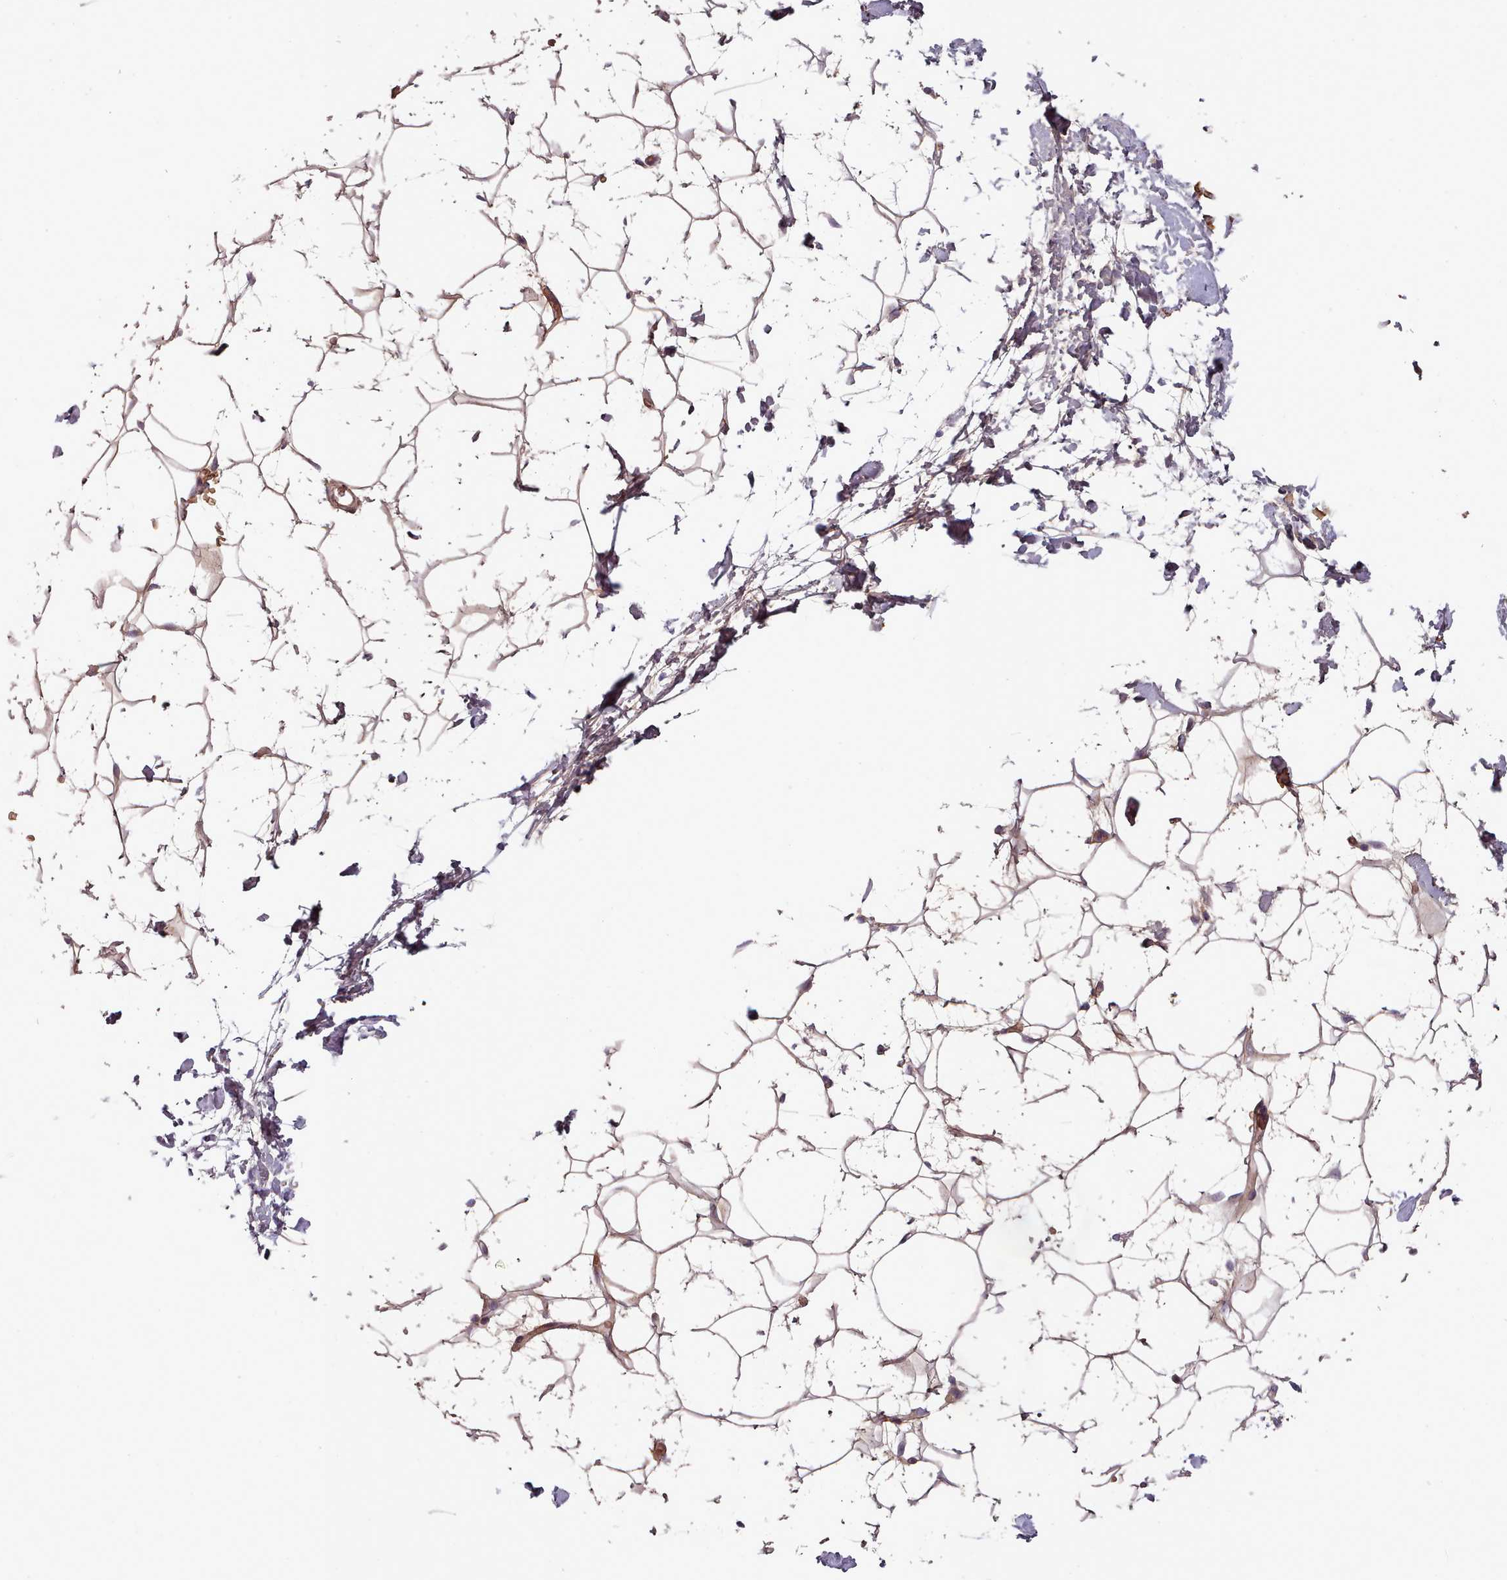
{"staining": {"intensity": "strong", "quantity": ">75%", "location": "nuclear"}, "tissue": "adipose tissue", "cell_type": "Adipocytes", "image_type": "normal", "snomed": [{"axis": "morphology", "description": "Normal tissue, NOS"}, {"axis": "topography", "description": "Breast"}], "caption": "Normal adipose tissue was stained to show a protein in brown. There is high levels of strong nuclear expression in about >75% of adipocytes. Using DAB (3,3'-diaminobenzidine) (brown) and hematoxylin (blue) stains, captured at high magnification using brightfield microscopy.", "gene": "CLNS1A", "patient": {"sex": "female", "age": 26}}